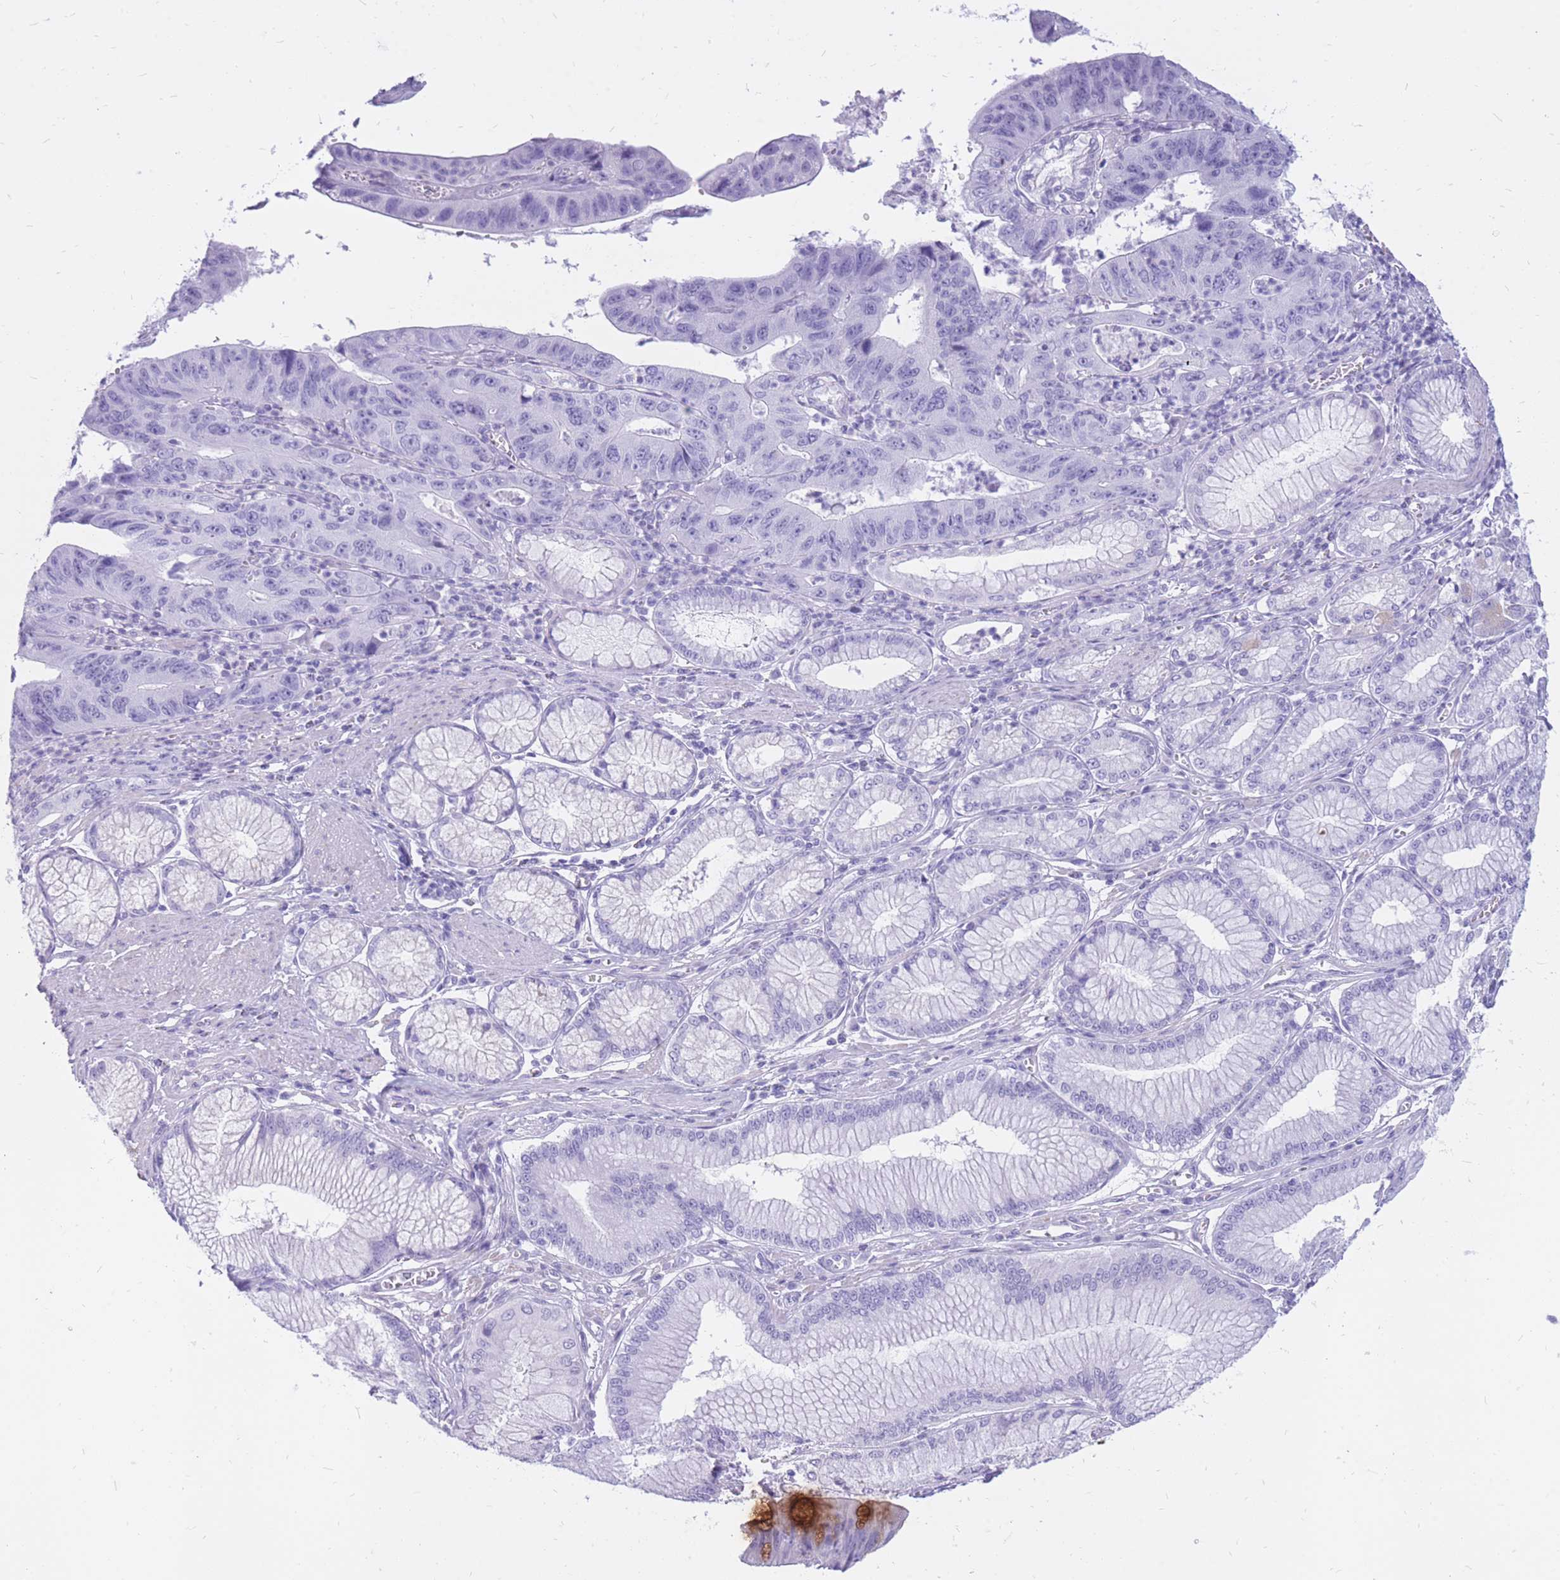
{"staining": {"intensity": "negative", "quantity": "none", "location": "none"}, "tissue": "stomach cancer", "cell_type": "Tumor cells", "image_type": "cancer", "snomed": [{"axis": "morphology", "description": "Adenocarcinoma, NOS"}, {"axis": "topography", "description": "Stomach"}], "caption": "A micrograph of stomach adenocarcinoma stained for a protein demonstrates no brown staining in tumor cells.", "gene": "CYP21A2", "patient": {"sex": "male", "age": 59}}